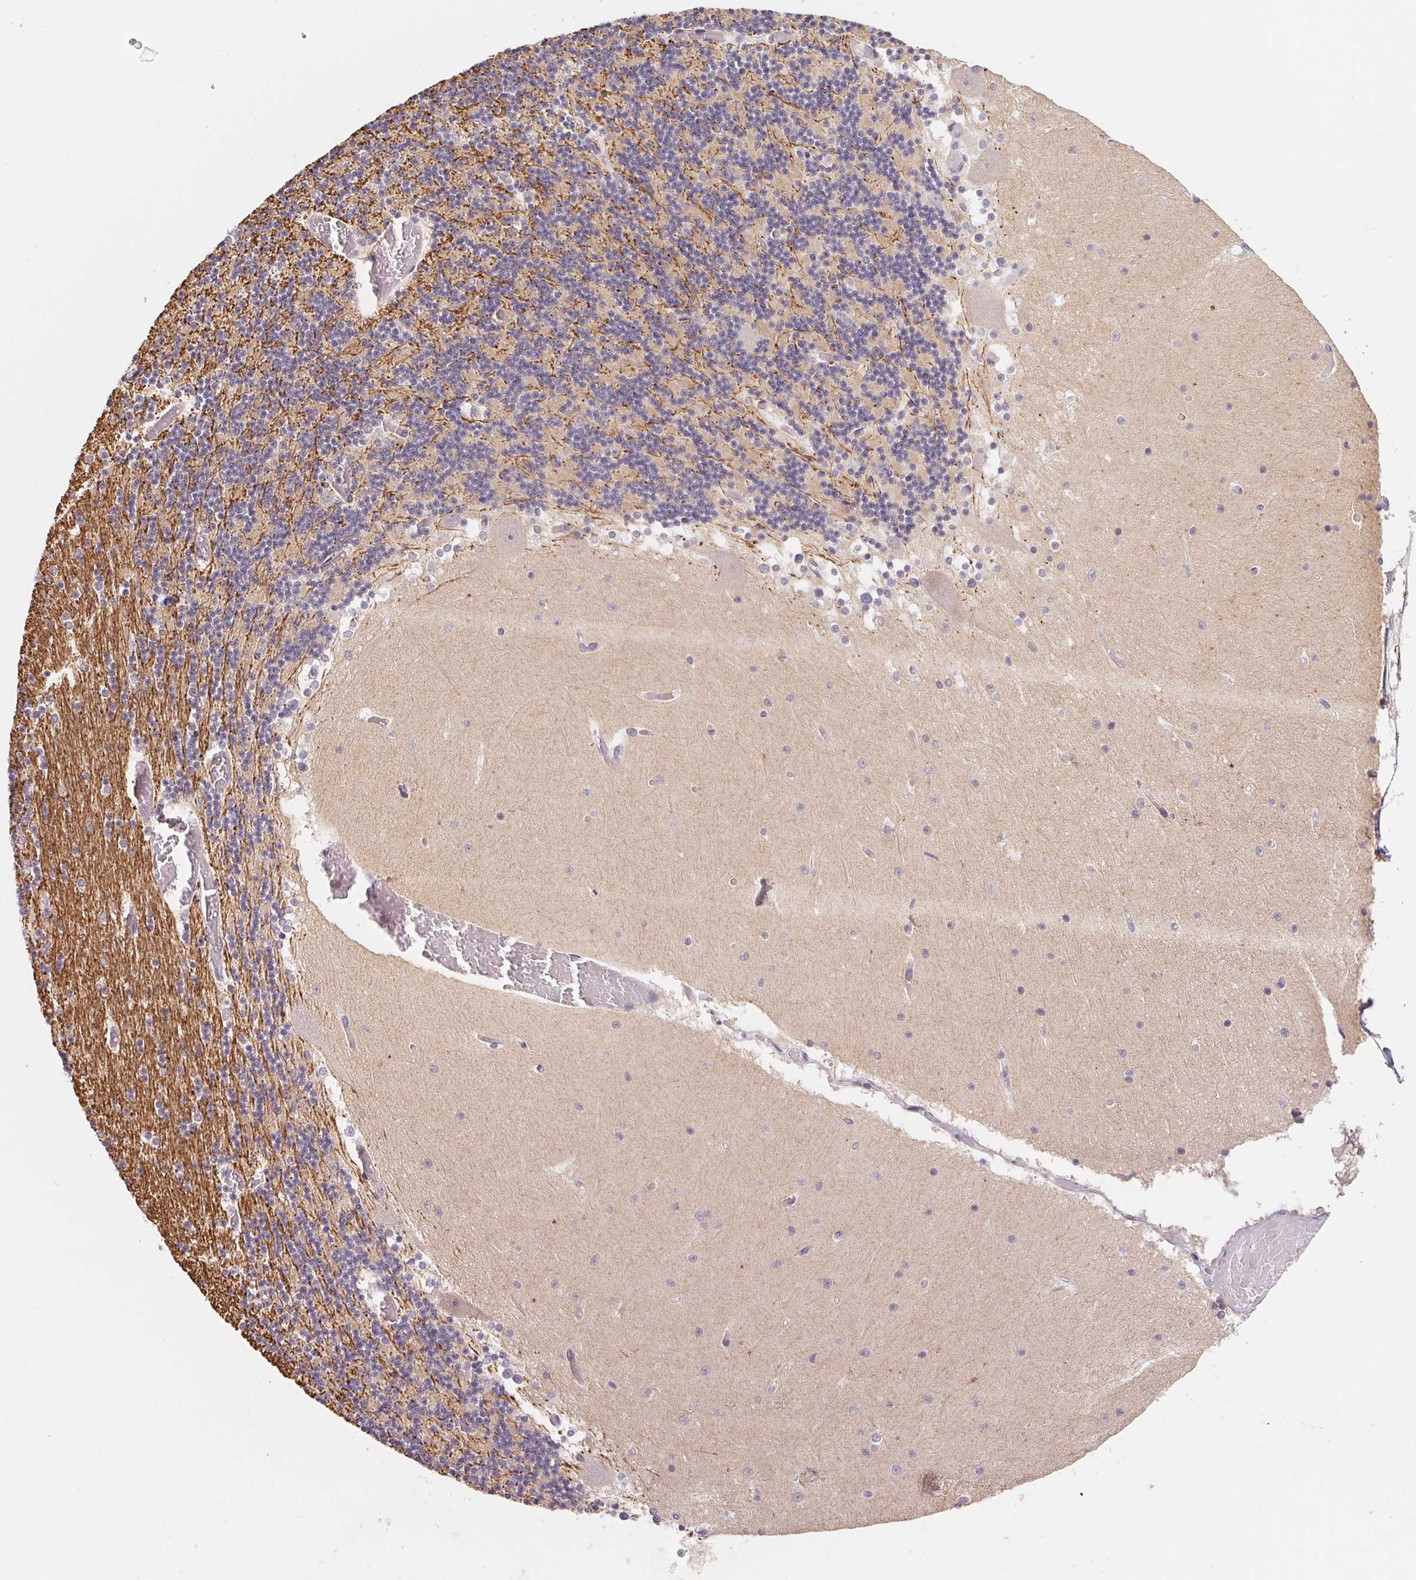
{"staining": {"intensity": "weak", "quantity": "25%-75%", "location": "cytoplasmic/membranous"}, "tissue": "cerebellum", "cell_type": "Cells in granular layer", "image_type": "normal", "snomed": [{"axis": "morphology", "description": "Normal tissue, NOS"}, {"axis": "topography", "description": "Cerebellum"}], "caption": "The histopathology image reveals staining of benign cerebellum, revealing weak cytoplasmic/membranous protein staining (brown color) within cells in granular layer.", "gene": "KIFC1", "patient": {"sex": "female", "age": 28}}